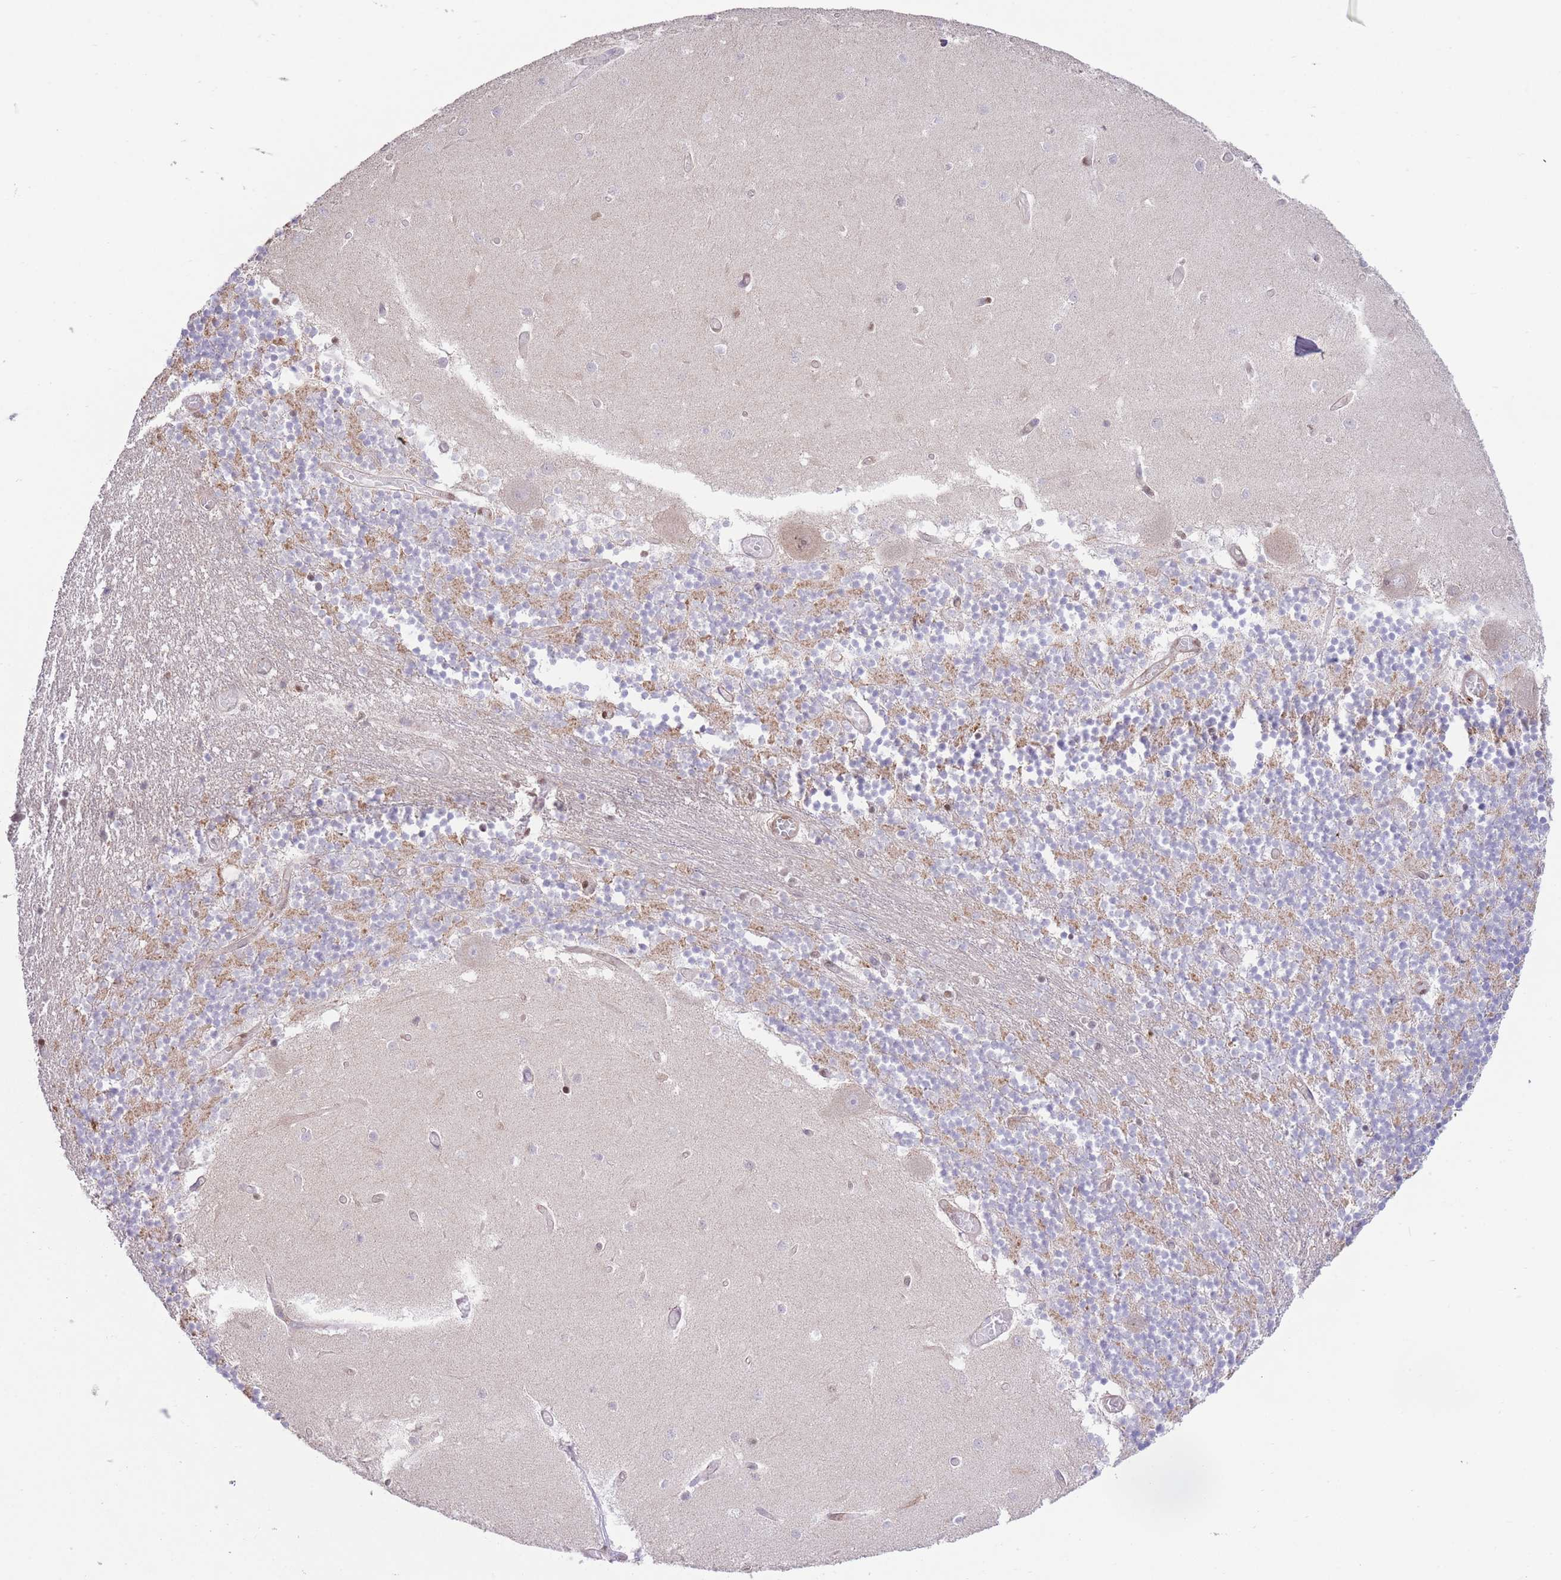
{"staining": {"intensity": "weak", "quantity": "25%-75%", "location": "cytoplasmic/membranous"}, "tissue": "cerebellum", "cell_type": "Cells in granular layer", "image_type": "normal", "snomed": [{"axis": "morphology", "description": "Normal tissue, NOS"}, {"axis": "topography", "description": "Cerebellum"}], "caption": "Immunohistochemistry of unremarkable human cerebellum shows low levels of weak cytoplasmic/membranous expression in approximately 25%-75% of cells in granular layer. Nuclei are stained in blue.", "gene": "CARD8", "patient": {"sex": "female", "age": 28}}